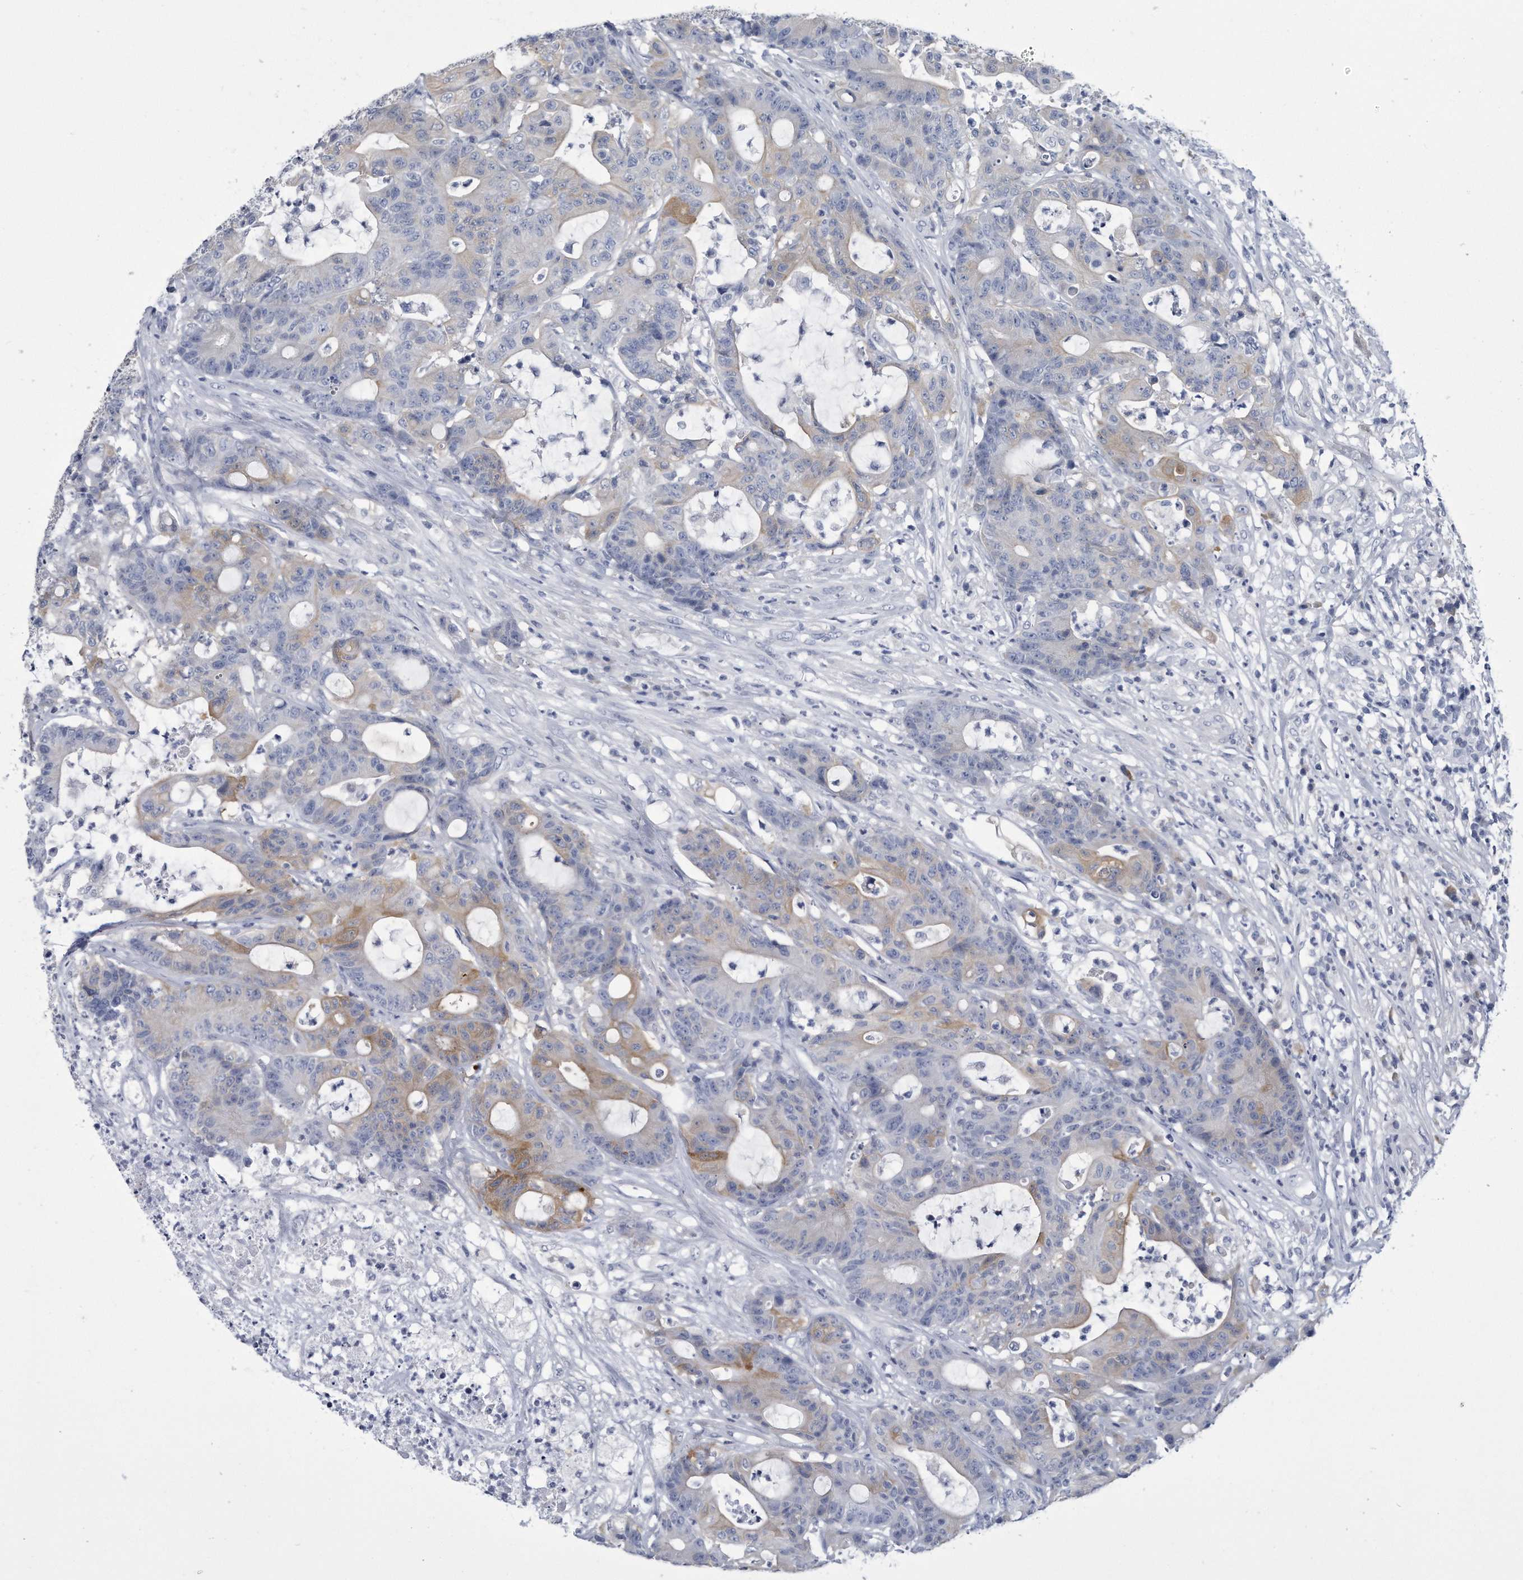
{"staining": {"intensity": "weak", "quantity": "<25%", "location": "cytoplasmic/membranous"}, "tissue": "colorectal cancer", "cell_type": "Tumor cells", "image_type": "cancer", "snomed": [{"axis": "morphology", "description": "Adenocarcinoma, NOS"}, {"axis": "topography", "description": "Colon"}], "caption": "Tumor cells are negative for brown protein staining in colorectal cancer.", "gene": "PYGB", "patient": {"sex": "female", "age": 84}}